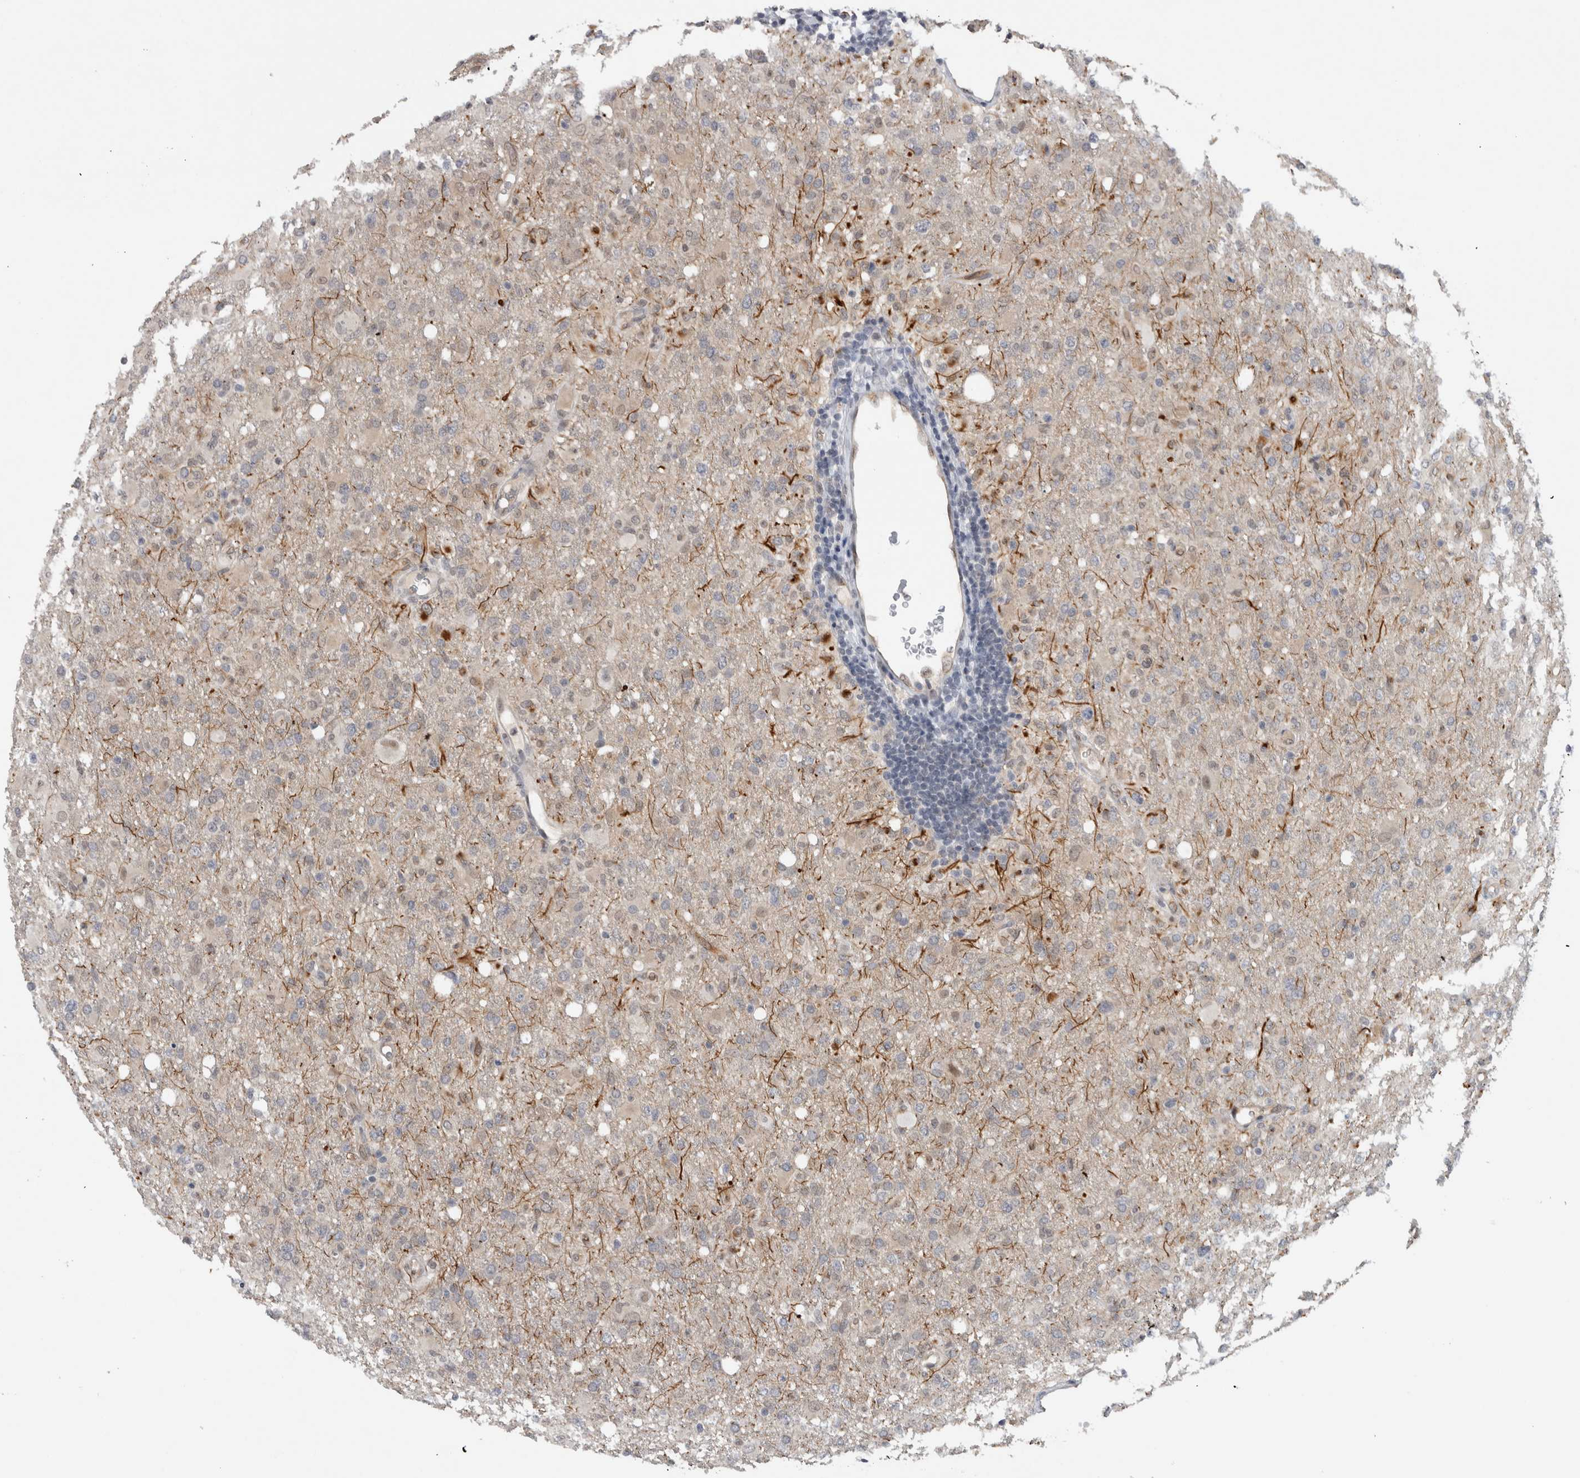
{"staining": {"intensity": "weak", "quantity": "<25%", "location": "cytoplasmic/membranous"}, "tissue": "glioma", "cell_type": "Tumor cells", "image_type": "cancer", "snomed": [{"axis": "morphology", "description": "Glioma, malignant, High grade"}, {"axis": "topography", "description": "Brain"}], "caption": "Tumor cells are negative for protein expression in human high-grade glioma (malignant).", "gene": "PRXL2A", "patient": {"sex": "female", "age": 57}}